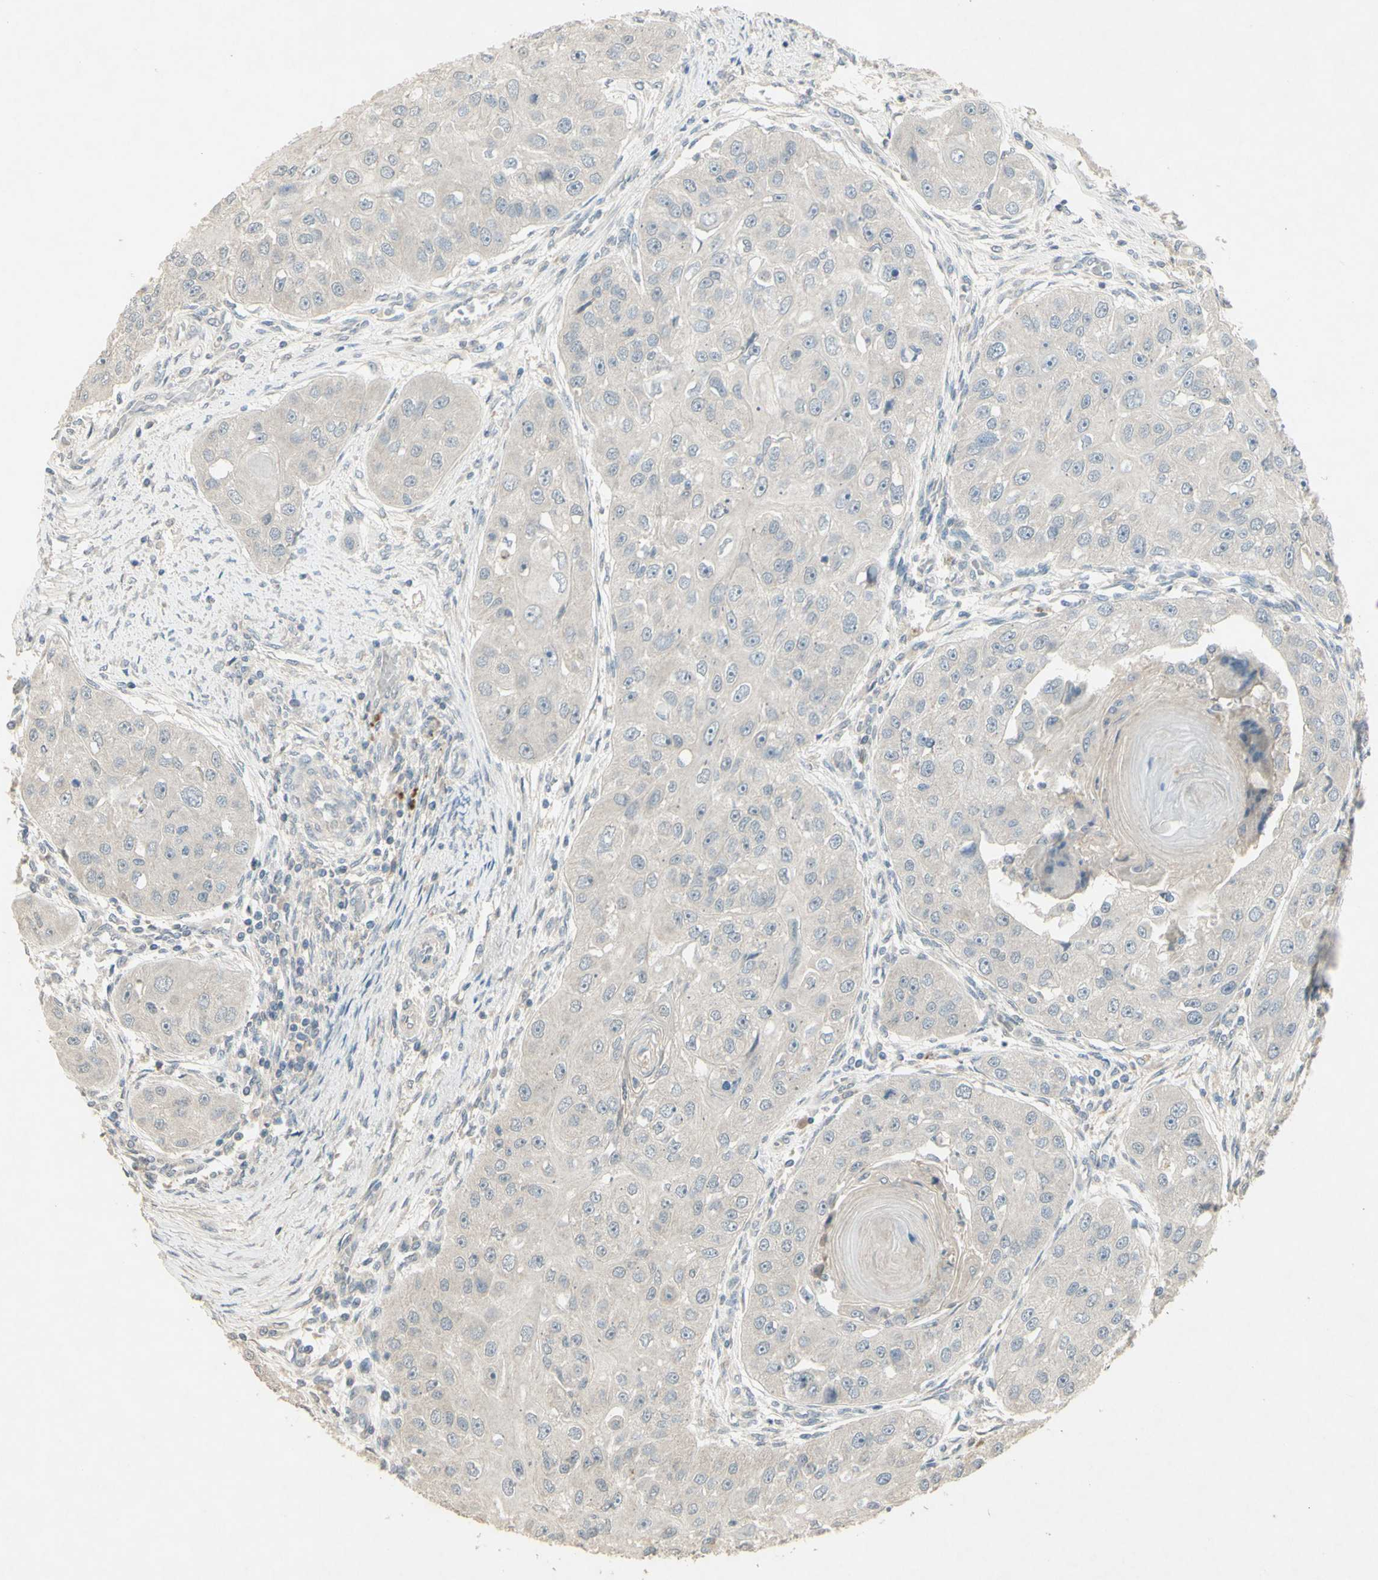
{"staining": {"intensity": "negative", "quantity": "none", "location": "none"}, "tissue": "head and neck cancer", "cell_type": "Tumor cells", "image_type": "cancer", "snomed": [{"axis": "morphology", "description": "Normal tissue, NOS"}, {"axis": "morphology", "description": "Squamous cell carcinoma, NOS"}, {"axis": "topography", "description": "Skeletal muscle"}, {"axis": "topography", "description": "Head-Neck"}], "caption": "Immunohistochemistry (IHC) of human head and neck cancer shows no staining in tumor cells.", "gene": "TIMM21", "patient": {"sex": "male", "age": 51}}